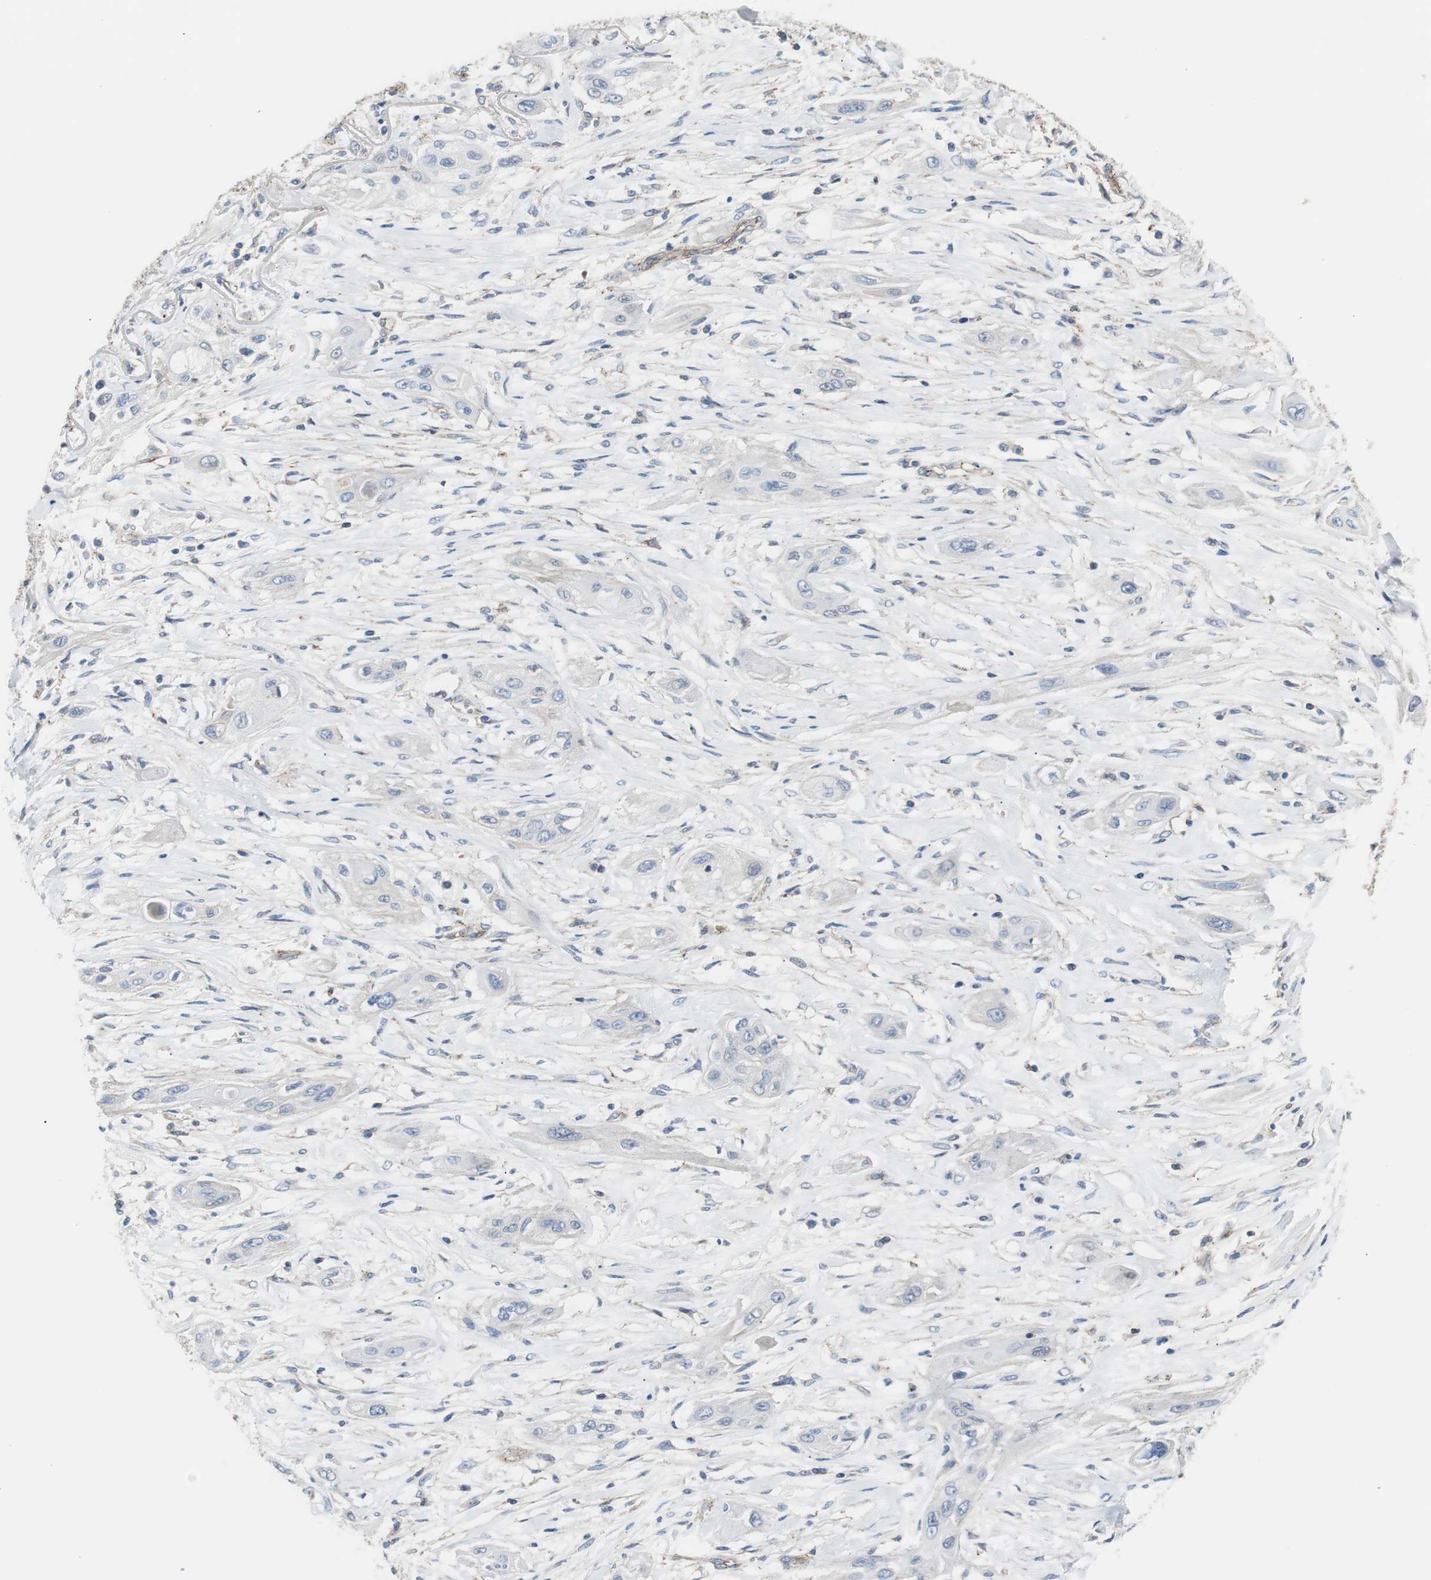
{"staining": {"intensity": "negative", "quantity": "none", "location": "none"}, "tissue": "lung cancer", "cell_type": "Tumor cells", "image_type": "cancer", "snomed": [{"axis": "morphology", "description": "Squamous cell carcinoma, NOS"}, {"axis": "topography", "description": "Lung"}], "caption": "Image shows no significant protein expression in tumor cells of lung cancer.", "gene": "CD81", "patient": {"sex": "female", "age": 47}}